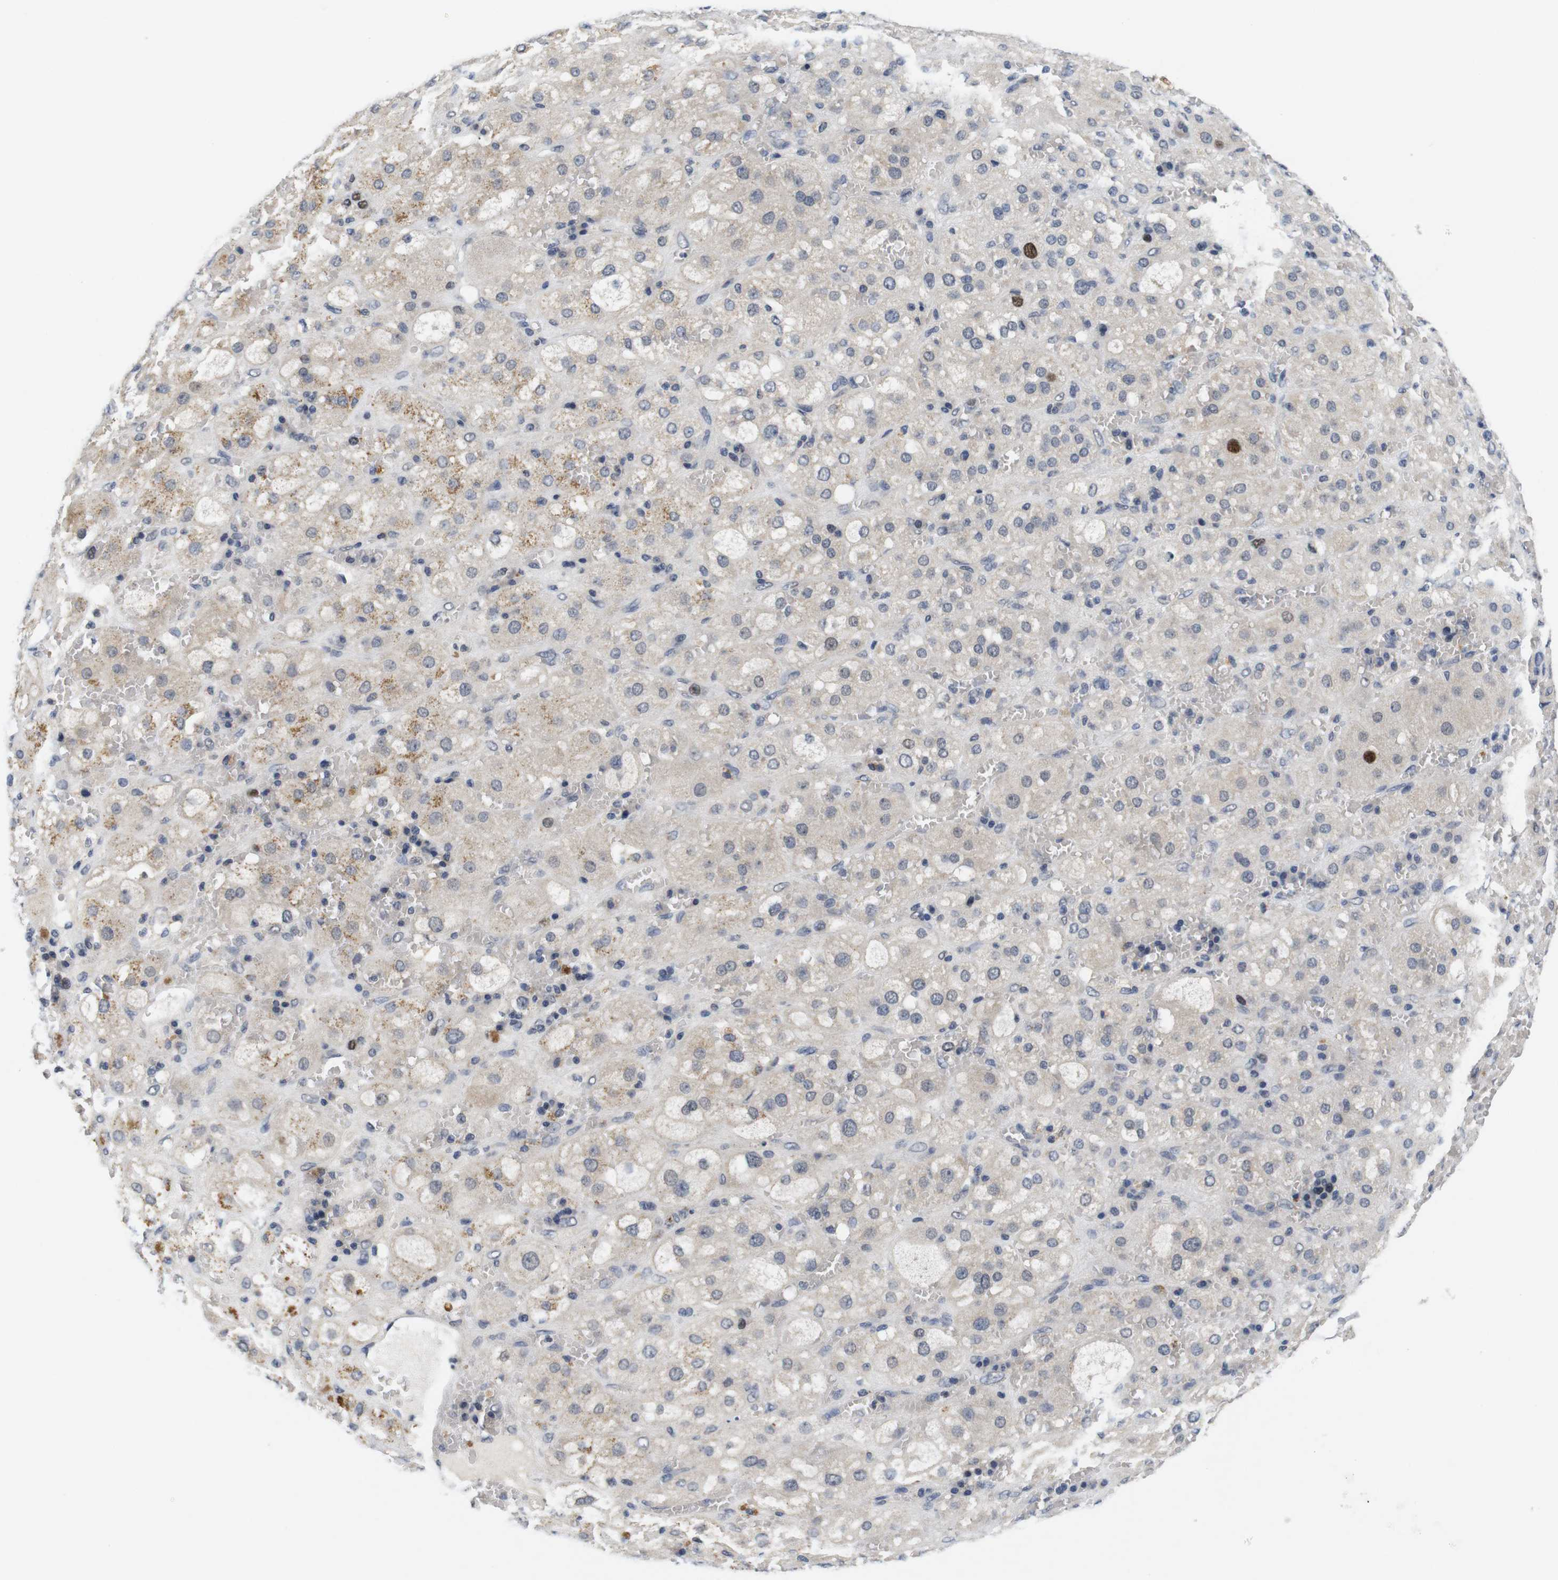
{"staining": {"intensity": "moderate", "quantity": "<25%", "location": "cytoplasmic/membranous,nuclear"}, "tissue": "adrenal gland", "cell_type": "Glandular cells", "image_type": "normal", "snomed": [{"axis": "morphology", "description": "Normal tissue, NOS"}, {"axis": "topography", "description": "Adrenal gland"}], "caption": "DAB (3,3'-diaminobenzidine) immunohistochemical staining of unremarkable adrenal gland demonstrates moderate cytoplasmic/membranous,nuclear protein positivity in approximately <25% of glandular cells. The staining was performed using DAB (3,3'-diaminobenzidine) to visualize the protein expression in brown, while the nuclei were stained in blue with hematoxylin (Magnification: 20x).", "gene": "SKP2", "patient": {"sex": "female", "age": 47}}